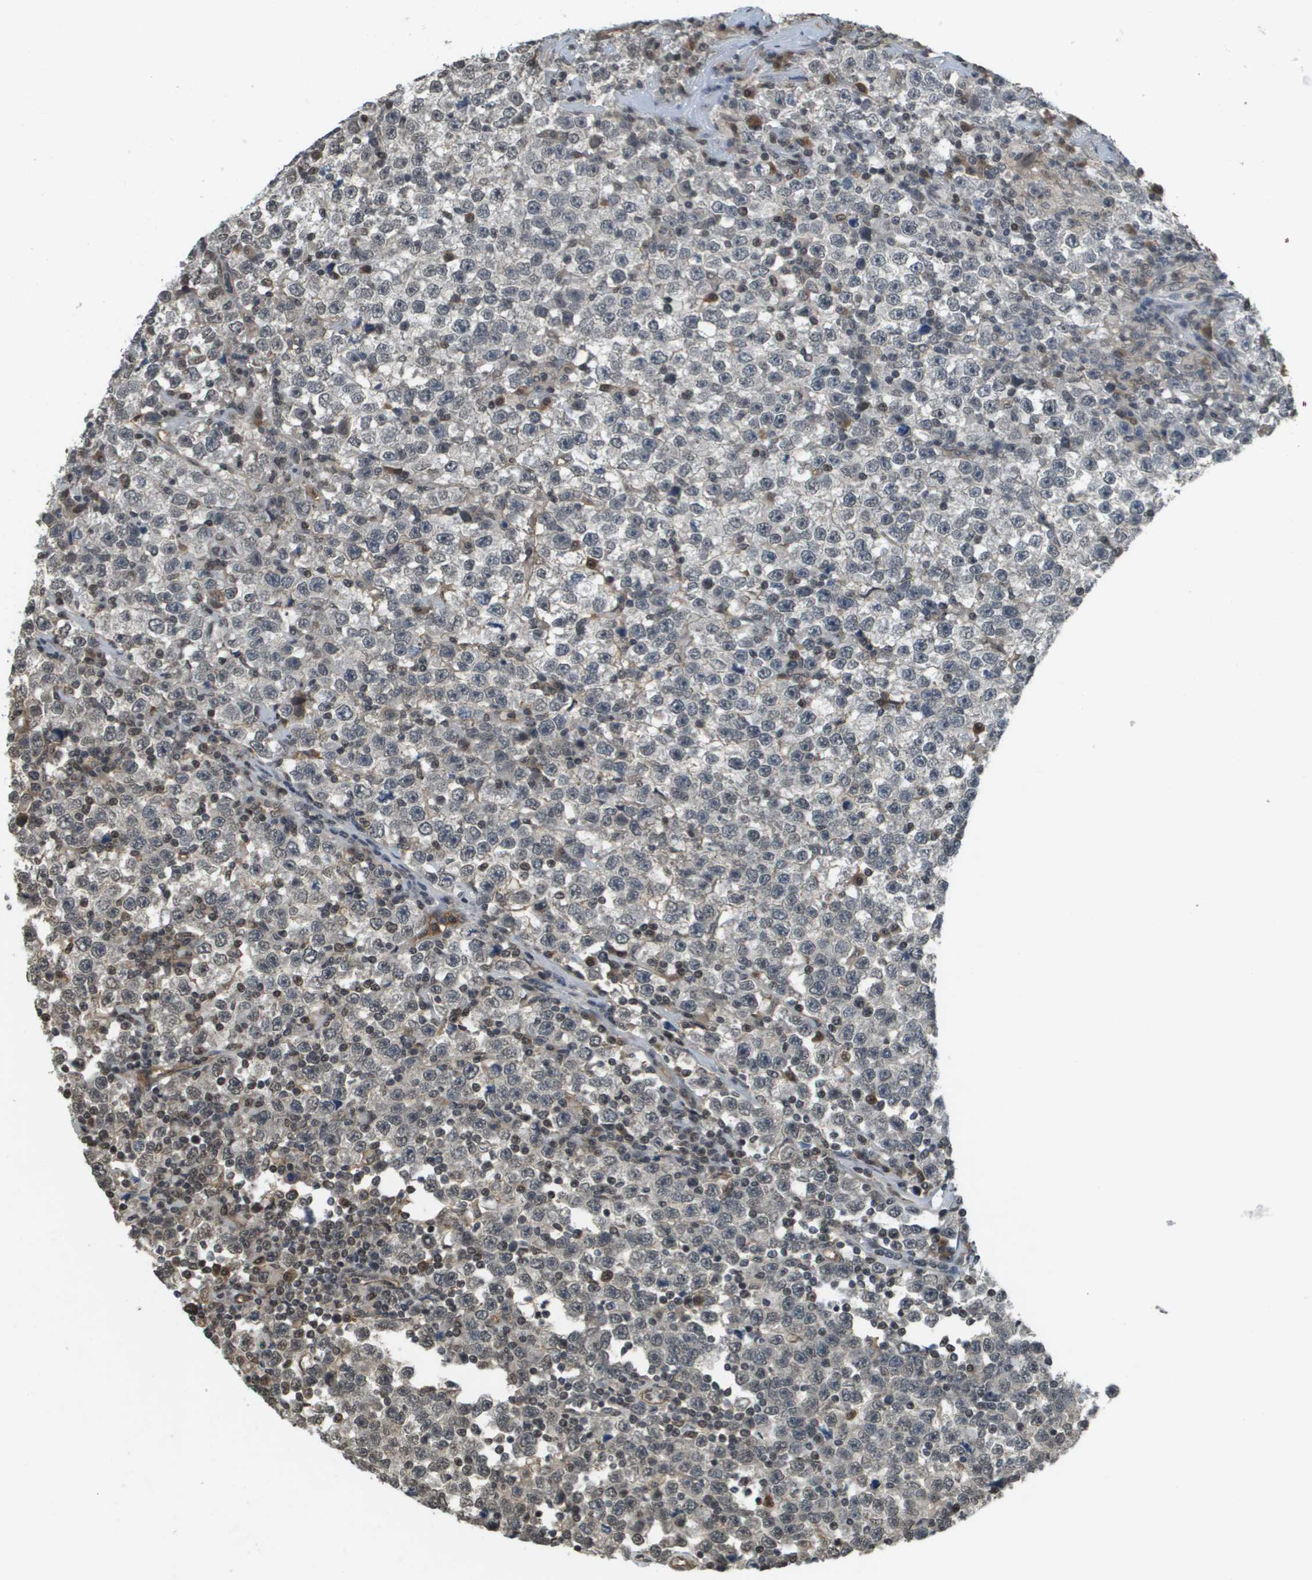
{"staining": {"intensity": "weak", "quantity": "<25%", "location": "nuclear"}, "tissue": "testis cancer", "cell_type": "Tumor cells", "image_type": "cancer", "snomed": [{"axis": "morphology", "description": "Seminoma, NOS"}, {"axis": "topography", "description": "Testis"}], "caption": "A high-resolution micrograph shows immunohistochemistry (IHC) staining of testis cancer (seminoma), which shows no significant positivity in tumor cells. (DAB (3,3'-diaminobenzidine) immunohistochemistry (IHC) visualized using brightfield microscopy, high magnification).", "gene": "NDRG2", "patient": {"sex": "male", "age": 43}}